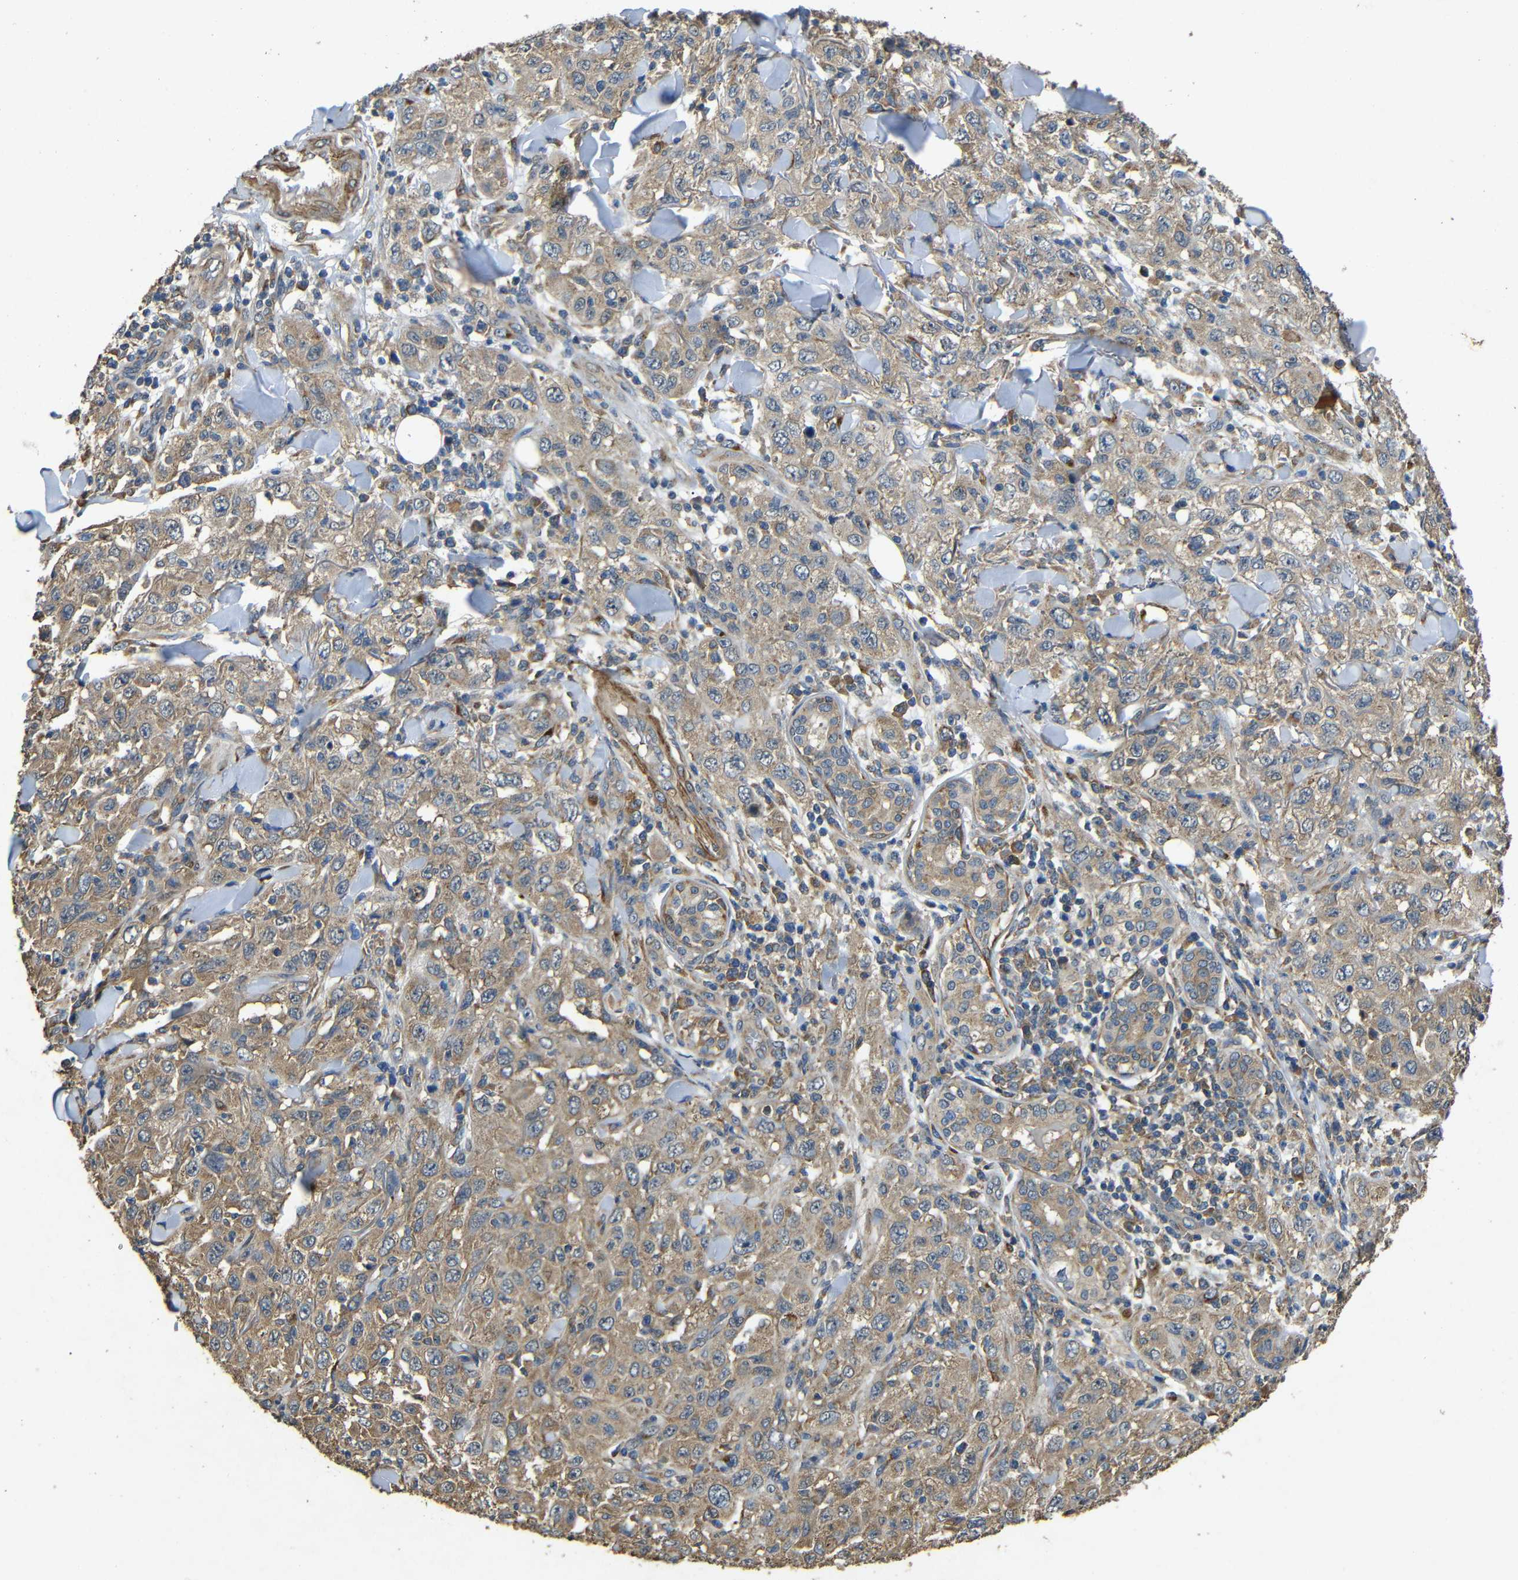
{"staining": {"intensity": "moderate", "quantity": ">75%", "location": "cytoplasmic/membranous"}, "tissue": "skin cancer", "cell_type": "Tumor cells", "image_type": "cancer", "snomed": [{"axis": "morphology", "description": "Squamous cell carcinoma, NOS"}, {"axis": "topography", "description": "Skin"}], "caption": "Tumor cells display moderate cytoplasmic/membranous staining in approximately >75% of cells in skin squamous cell carcinoma. Nuclei are stained in blue.", "gene": "BNIP3", "patient": {"sex": "female", "age": 88}}